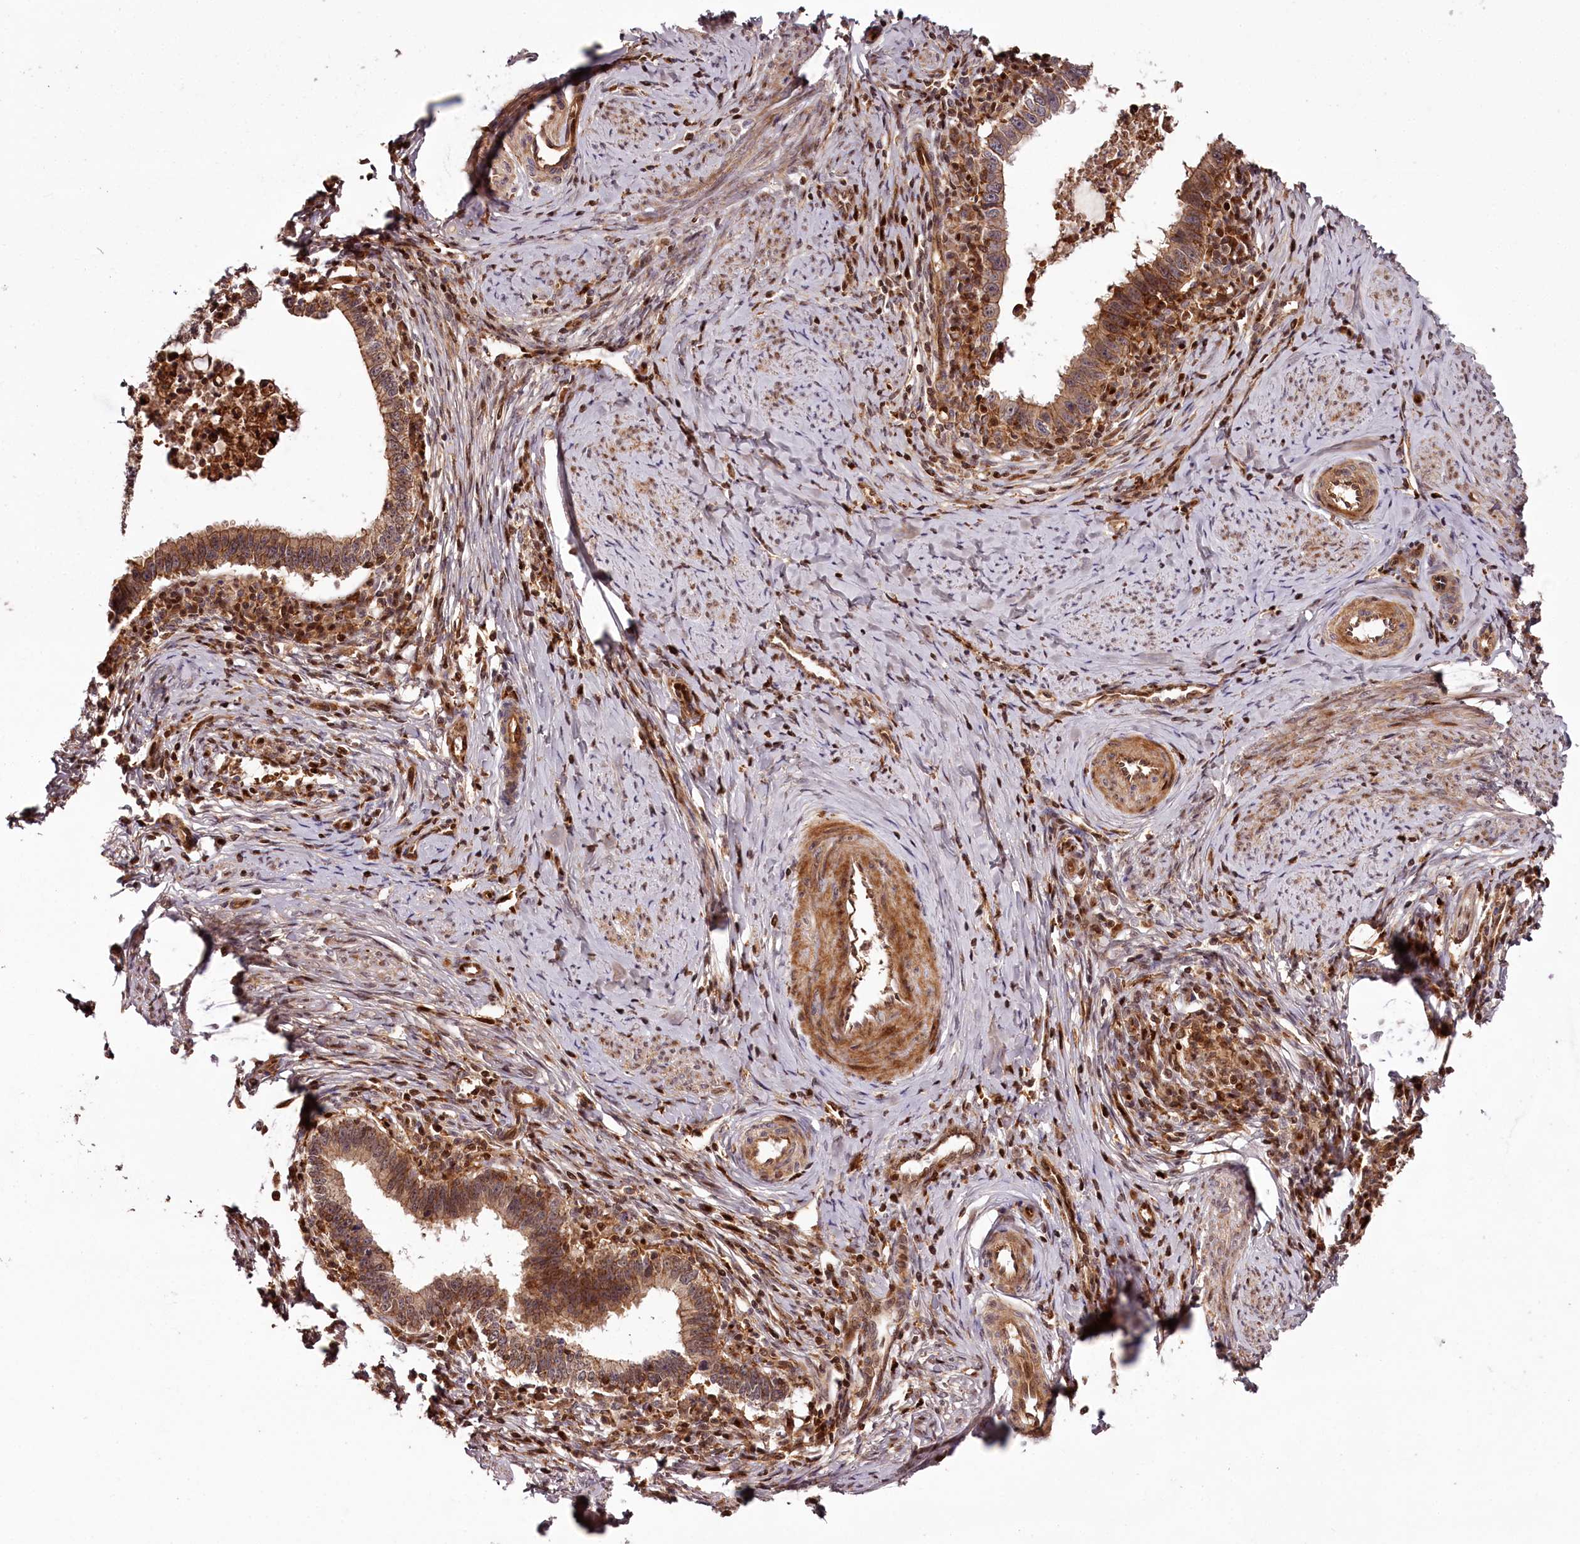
{"staining": {"intensity": "strong", "quantity": ">75%", "location": "cytoplasmic/membranous"}, "tissue": "cervical cancer", "cell_type": "Tumor cells", "image_type": "cancer", "snomed": [{"axis": "morphology", "description": "Adenocarcinoma, NOS"}, {"axis": "topography", "description": "Cervix"}], "caption": "Immunohistochemical staining of human cervical adenocarcinoma shows high levels of strong cytoplasmic/membranous protein staining in about >75% of tumor cells.", "gene": "KIF14", "patient": {"sex": "female", "age": 36}}